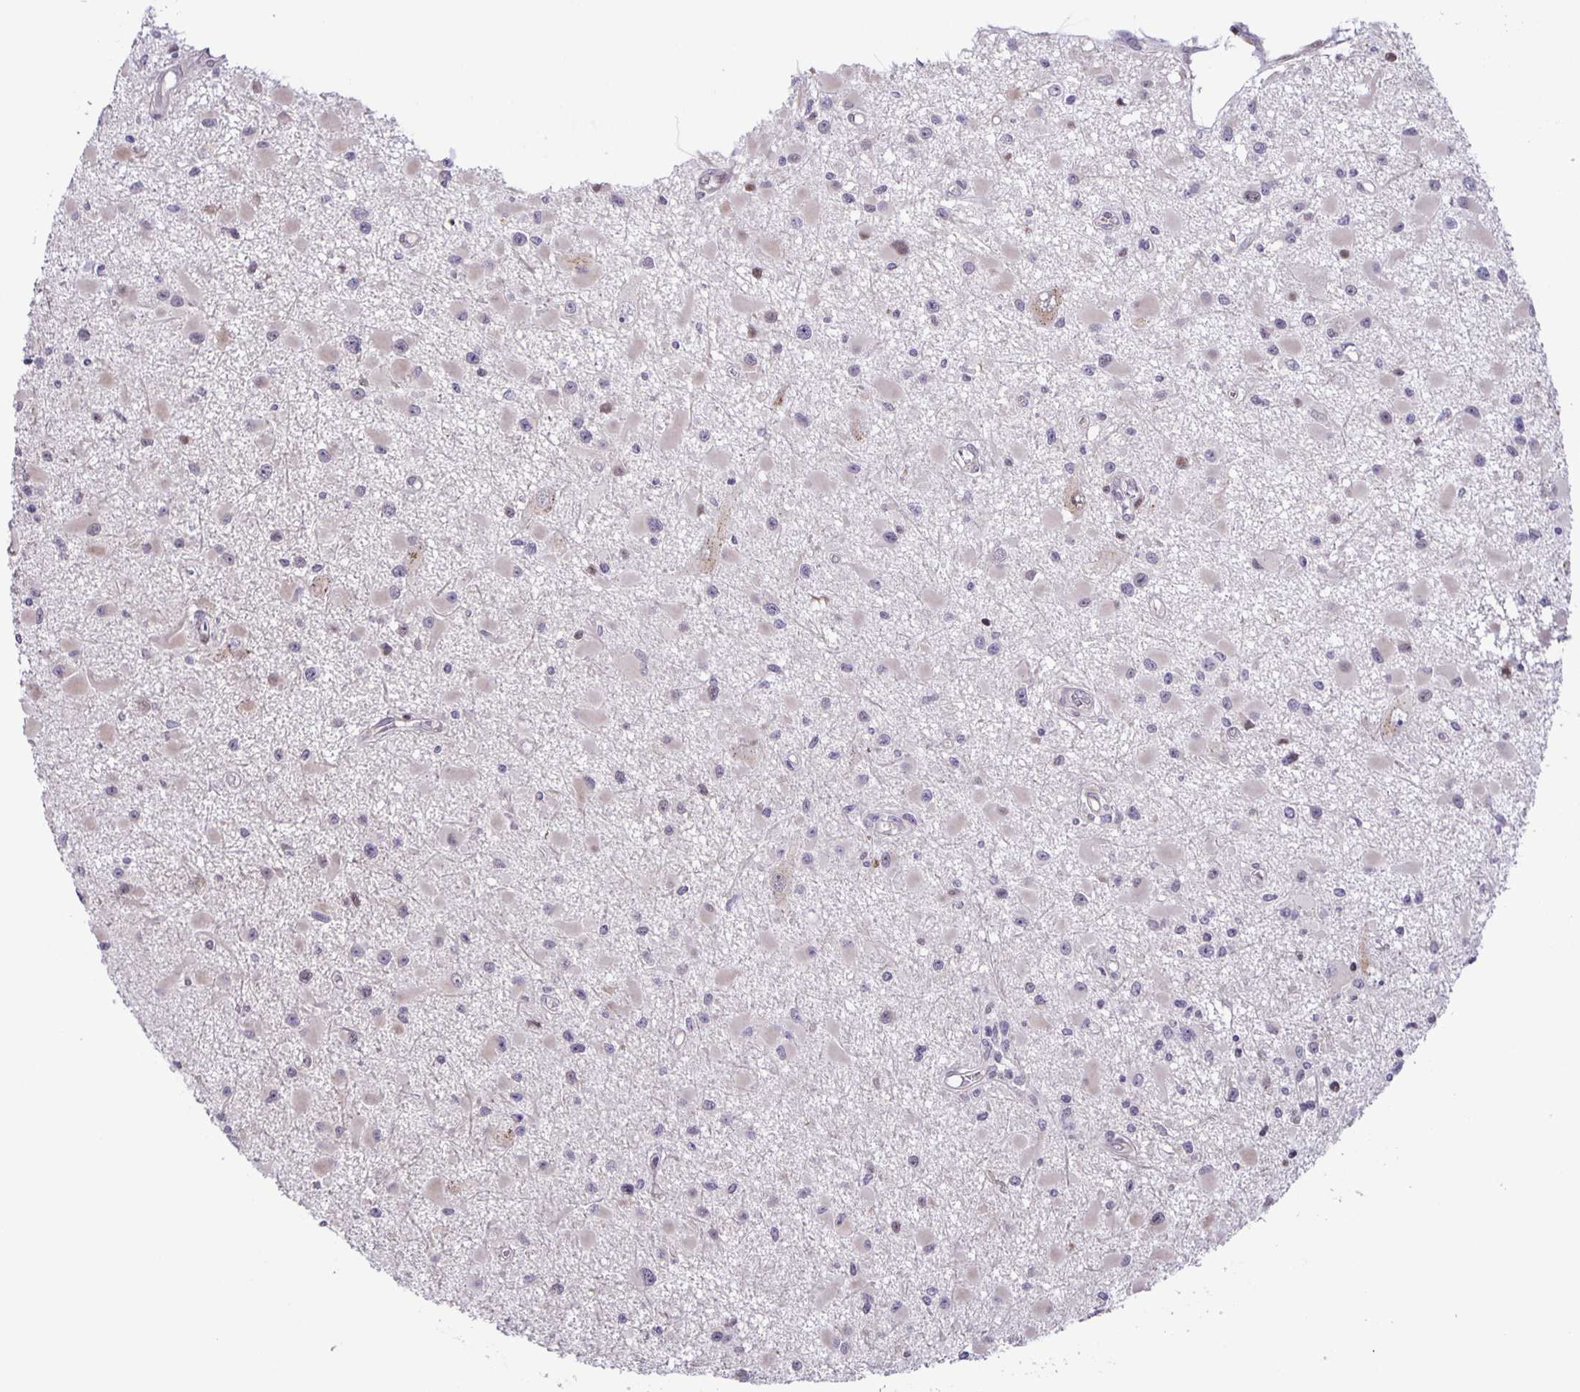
{"staining": {"intensity": "negative", "quantity": "none", "location": "none"}, "tissue": "glioma", "cell_type": "Tumor cells", "image_type": "cancer", "snomed": [{"axis": "morphology", "description": "Glioma, malignant, High grade"}, {"axis": "topography", "description": "Brain"}], "caption": "IHC image of neoplastic tissue: malignant glioma (high-grade) stained with DAB (3,3'-diaminobenzidine) exhibits no significant protein staining in tumor cells.", "gene": "MAPK12", "patient": {"sex": "male", "age": 54}}